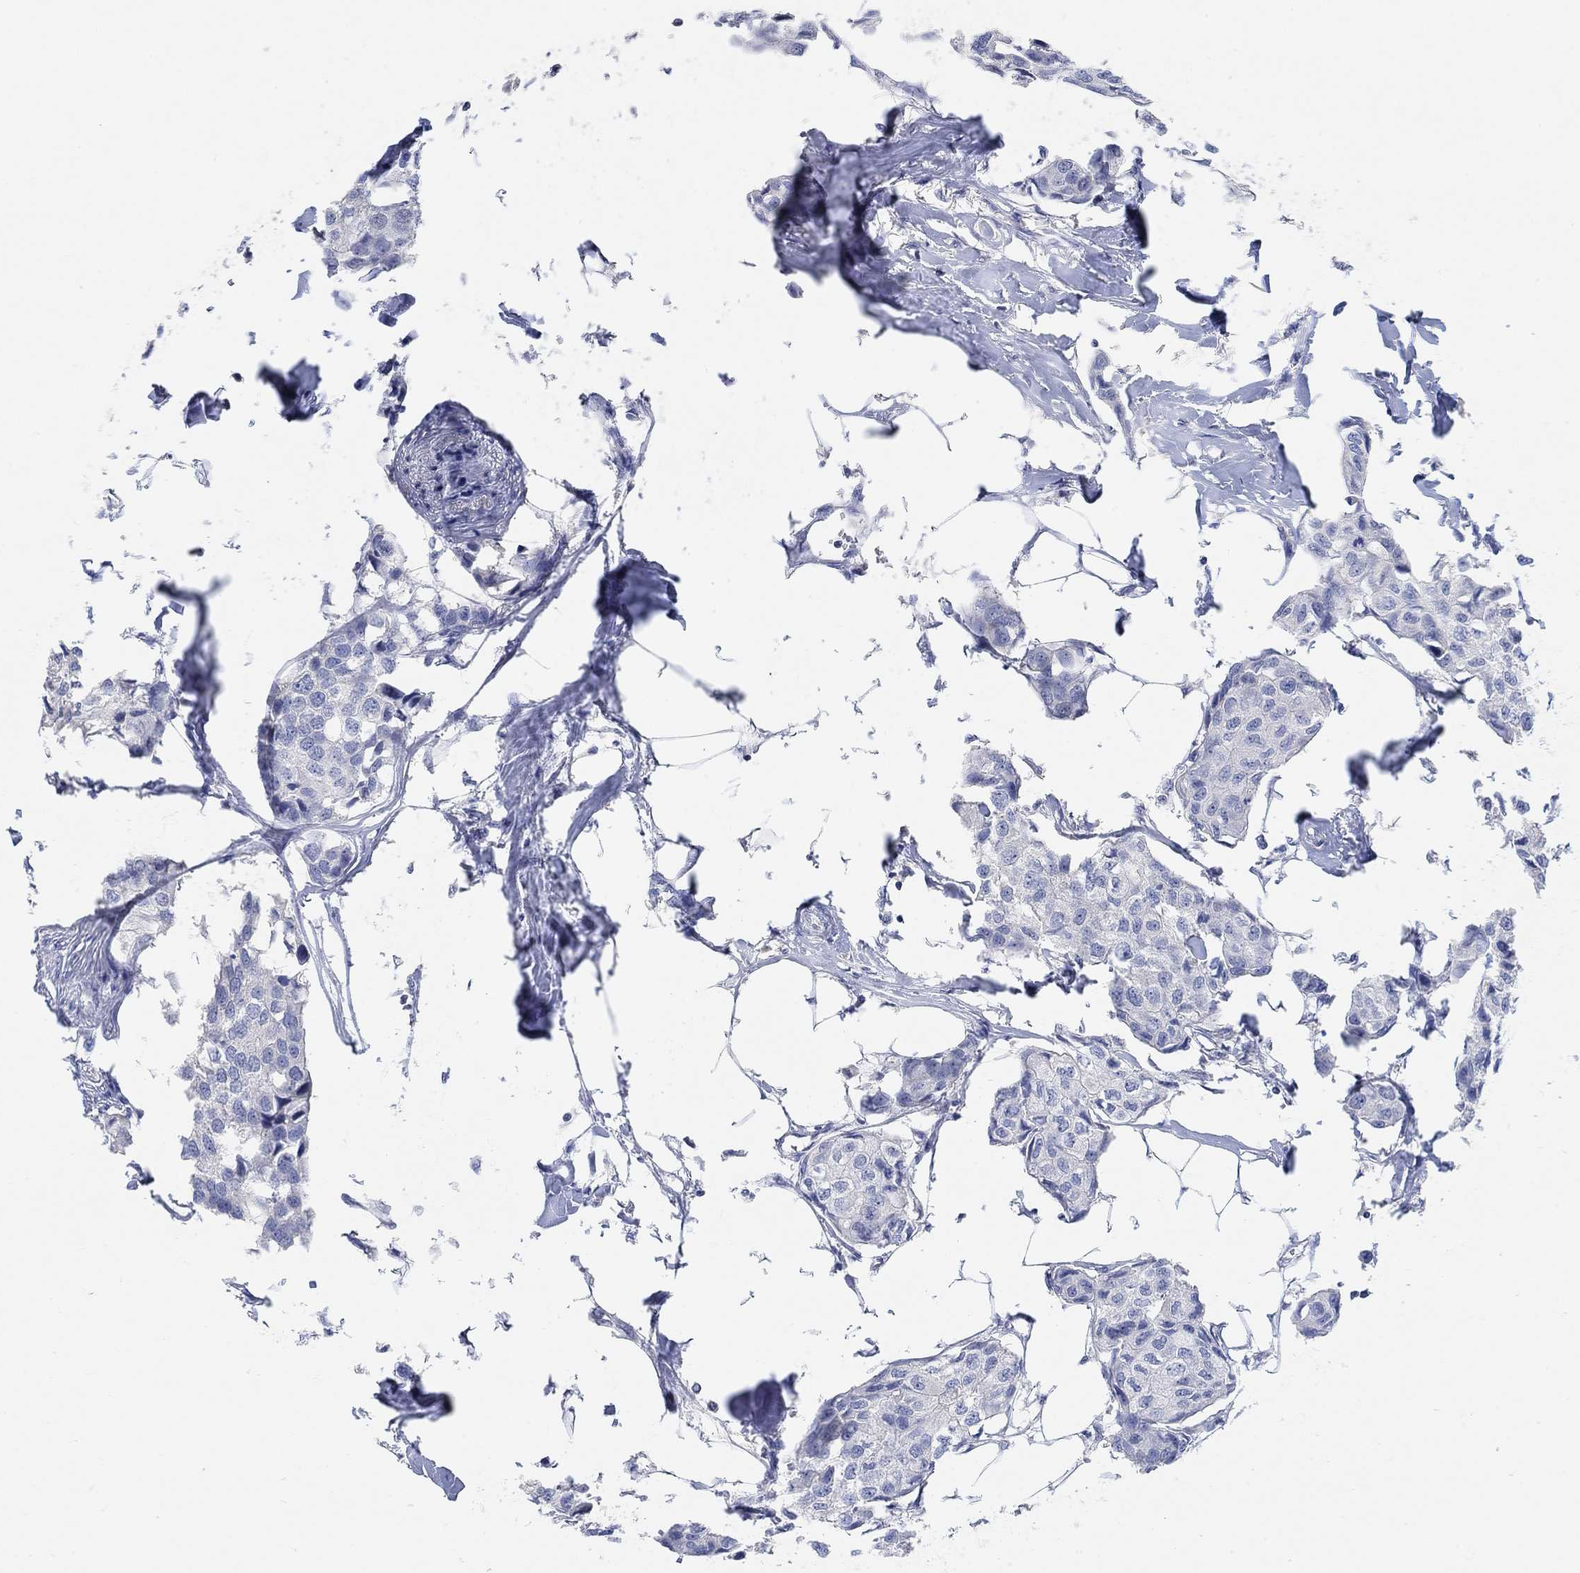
{"staining": {"intensity": "negative", "quantity": "none", "location": "none"}, "tissue": "breast cancer", "cell_type": "Tumor cells", "image_type": "cancer", "snomed": [{"axis": "morphology", "description": "Duct carcinoma"}, {"axis": "topography", "description": "Breast"}], "caption": "Immunohistochemical staining of breast cancer demonstrates no significant expression in tumor cells.", "gene": "NLRP14", "patient": {"sex": "female", "age": 80}}